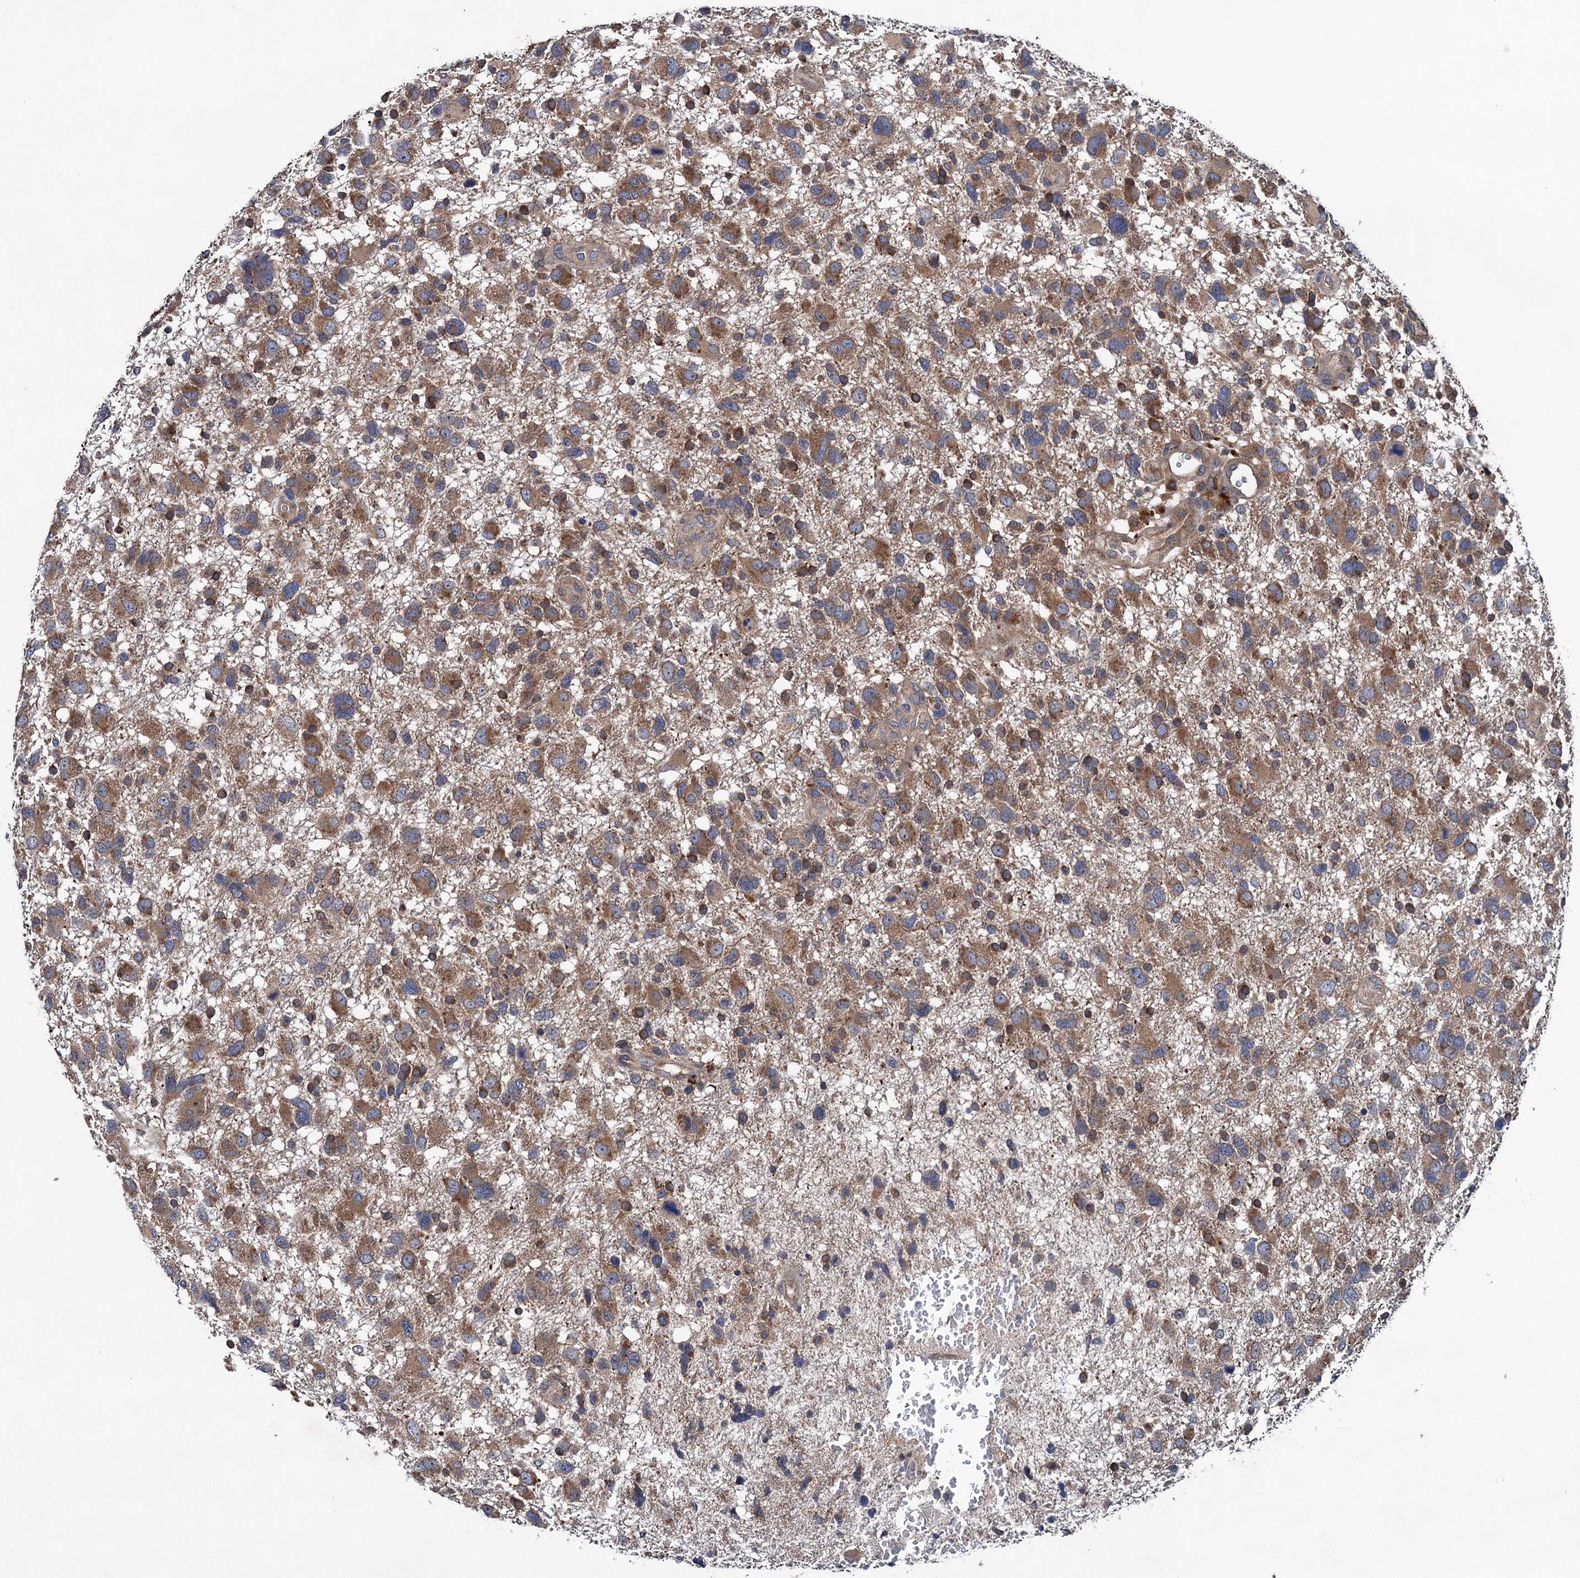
{"staining": {"intensity": "moderate", "quantity": ">75%", "location": "cytoplasmic/membranous"}, "tissue": "glioma", "cell_type": "Tumor cells", "image_type": "cancer", "snomed": [{"axis": "morphology", "description": "Glioma, malignant, High grade"}, {"axis": "topography", "description": "Brain"}], "caption": "A micrograph showing moderate cytoplasmic/membranous expression in about >75% of tumor cells in malignant glioma (high-grade), as visualized by brown immunohistochemical staining.", "gene": "BLTP3B", "patient": {"sex": "male", "age": 61}}